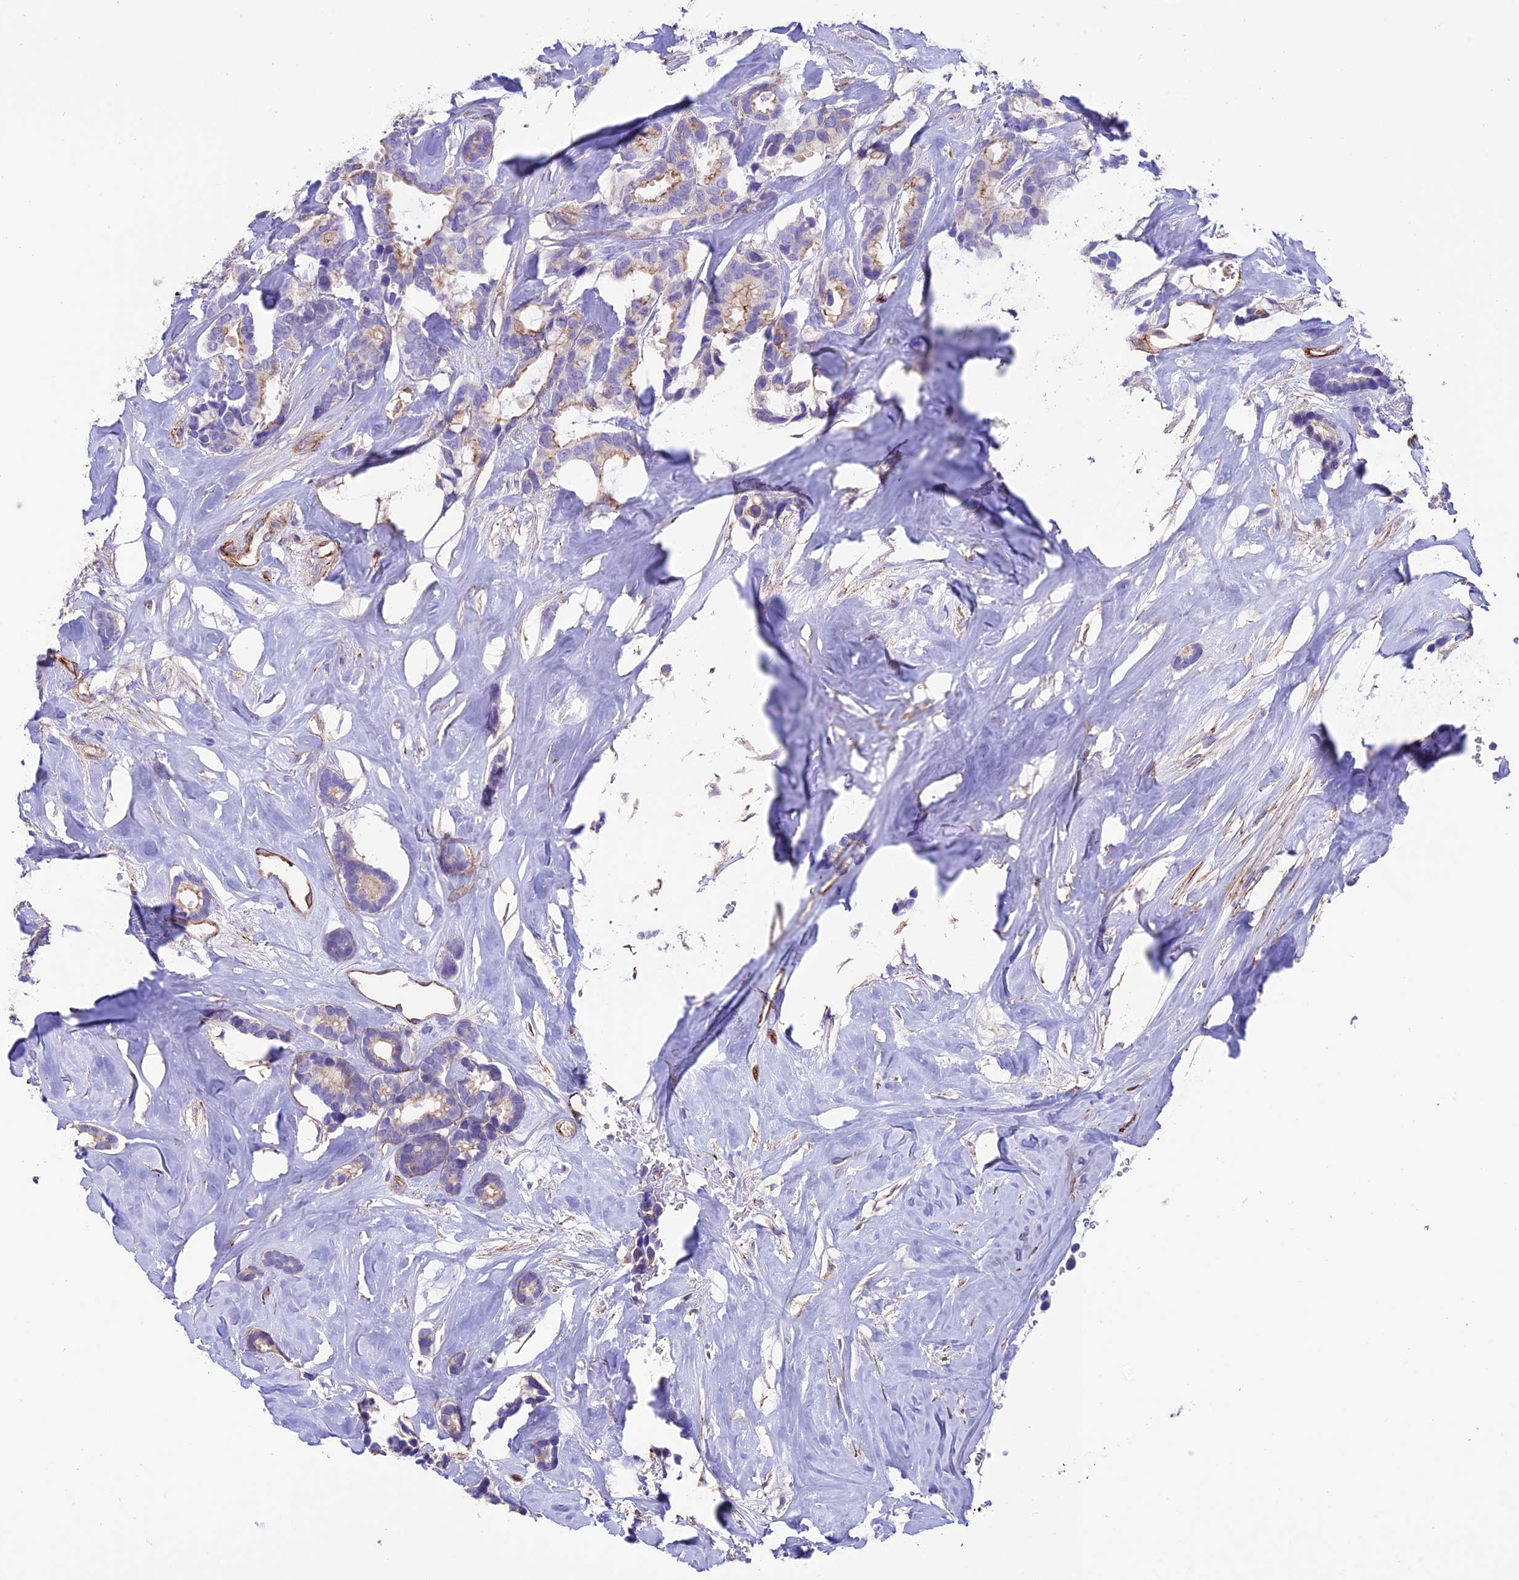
{"staining": {"intensity": "moderate", "quantity": "<25%", "location": "cytoplasmic/membranous"}, "tissue": "breast cancer", "cell_type": "Tumor cells", "image_type": "cancer", "snomed": [{"axis": "morphology", "description": "Duct carcinoma"}, {"axis": "topography", "description": "Breast"}], "caption": "Immunohistochemistry of human breast cancer shows low levels of moderate cytoplasmic/membranous staining in about <25% of tumor cells.", "gene": "REX1BD", "patient": {"sex": "female", "age": 87}}